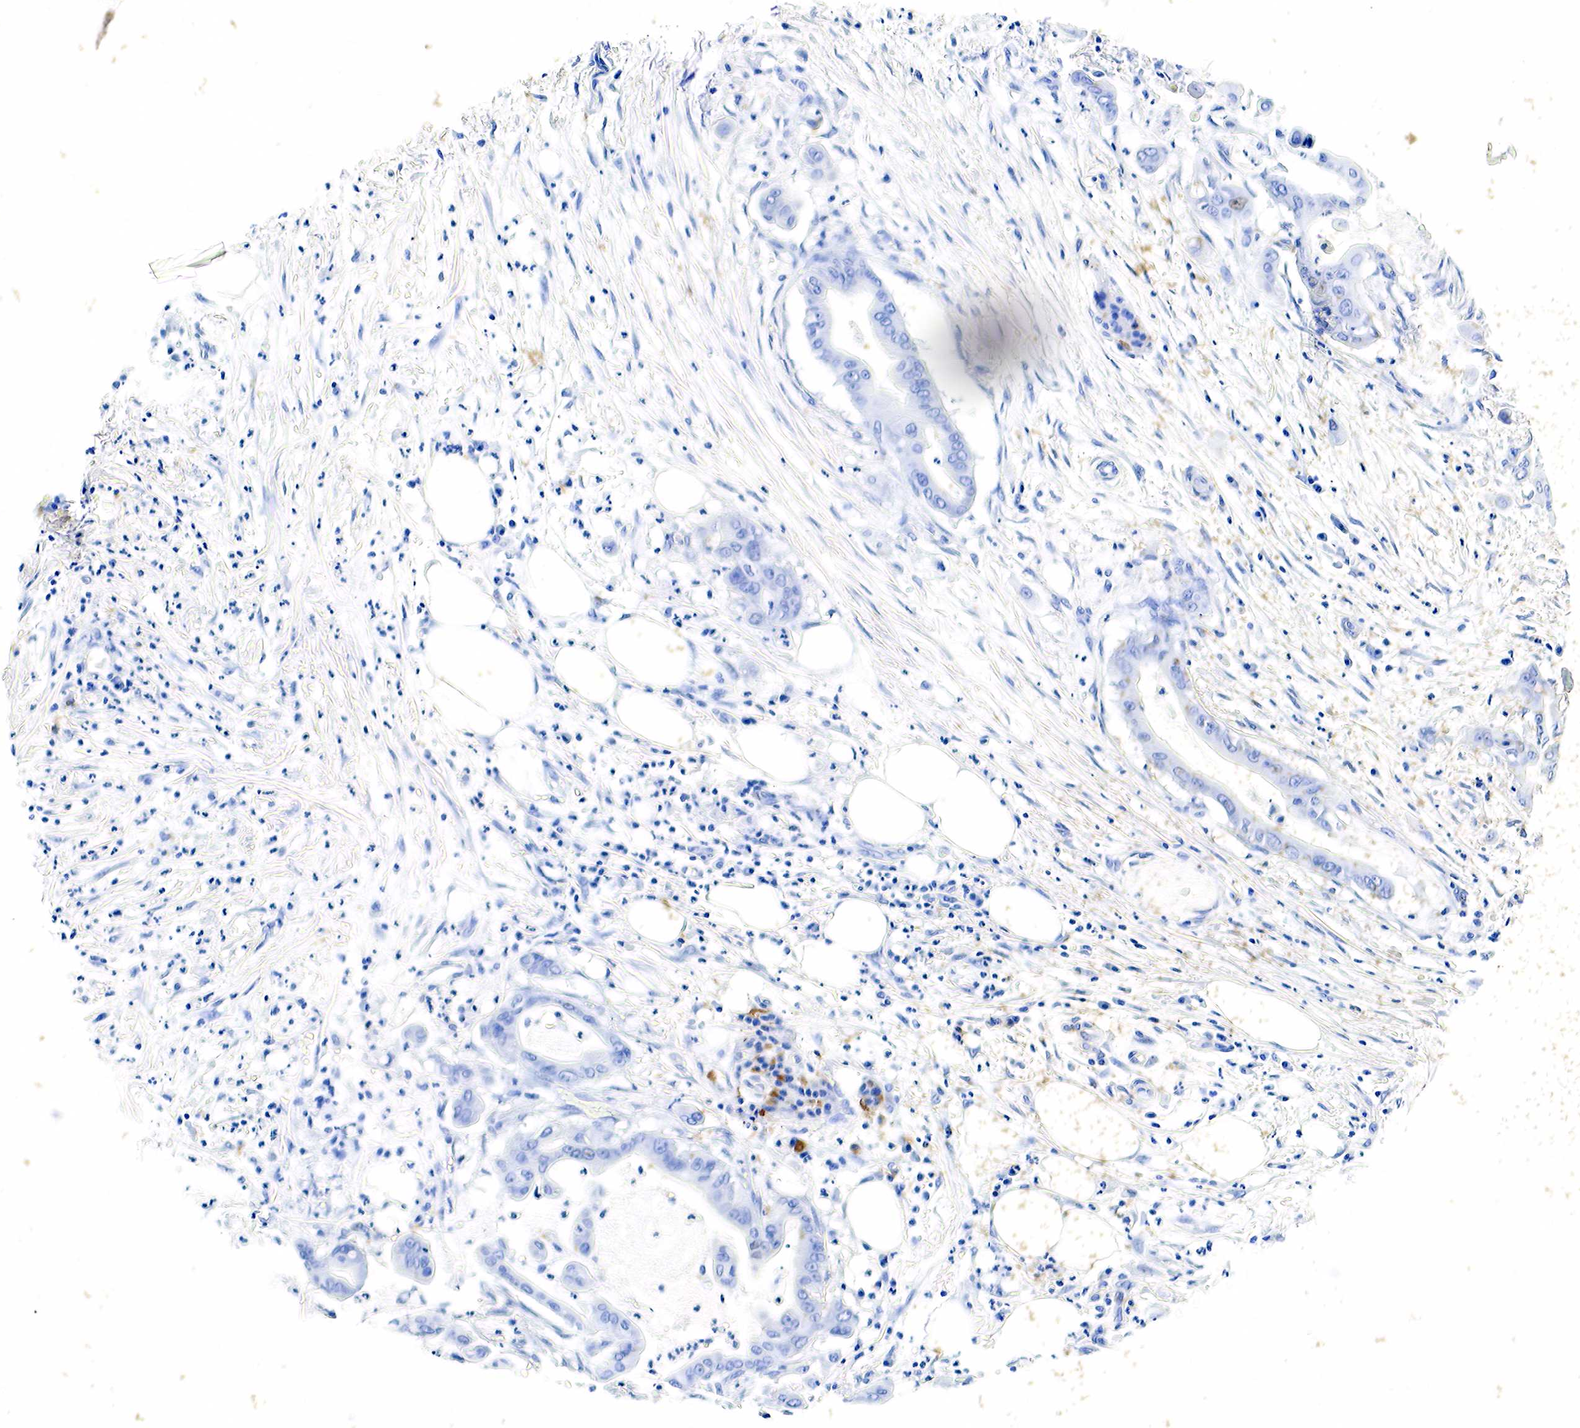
{"staining": {"intensity": "negative", "quantity": "none", "location": "none"}, "tissue": "pancreatic cancer", "cell_type": "Tumor cells", "image_type": "cancer", "snomed": [{"axis": "morphology", "description": "Adenocarcinoma, NOS"}, {"axis": "topography", "description": "Pancreas"}], "caption": "A micrograph of adenocarcinoma (pancreatic) stained for a protein reveals no brown staining in tumor cells. Brightfield microscopy of immunohistochemistry (IHC) stained with DAB (brown) and hematoxylin (blue), captured at high magnification.", "gene": "GCG", "patient": {"sex": "male", "age": 58}}